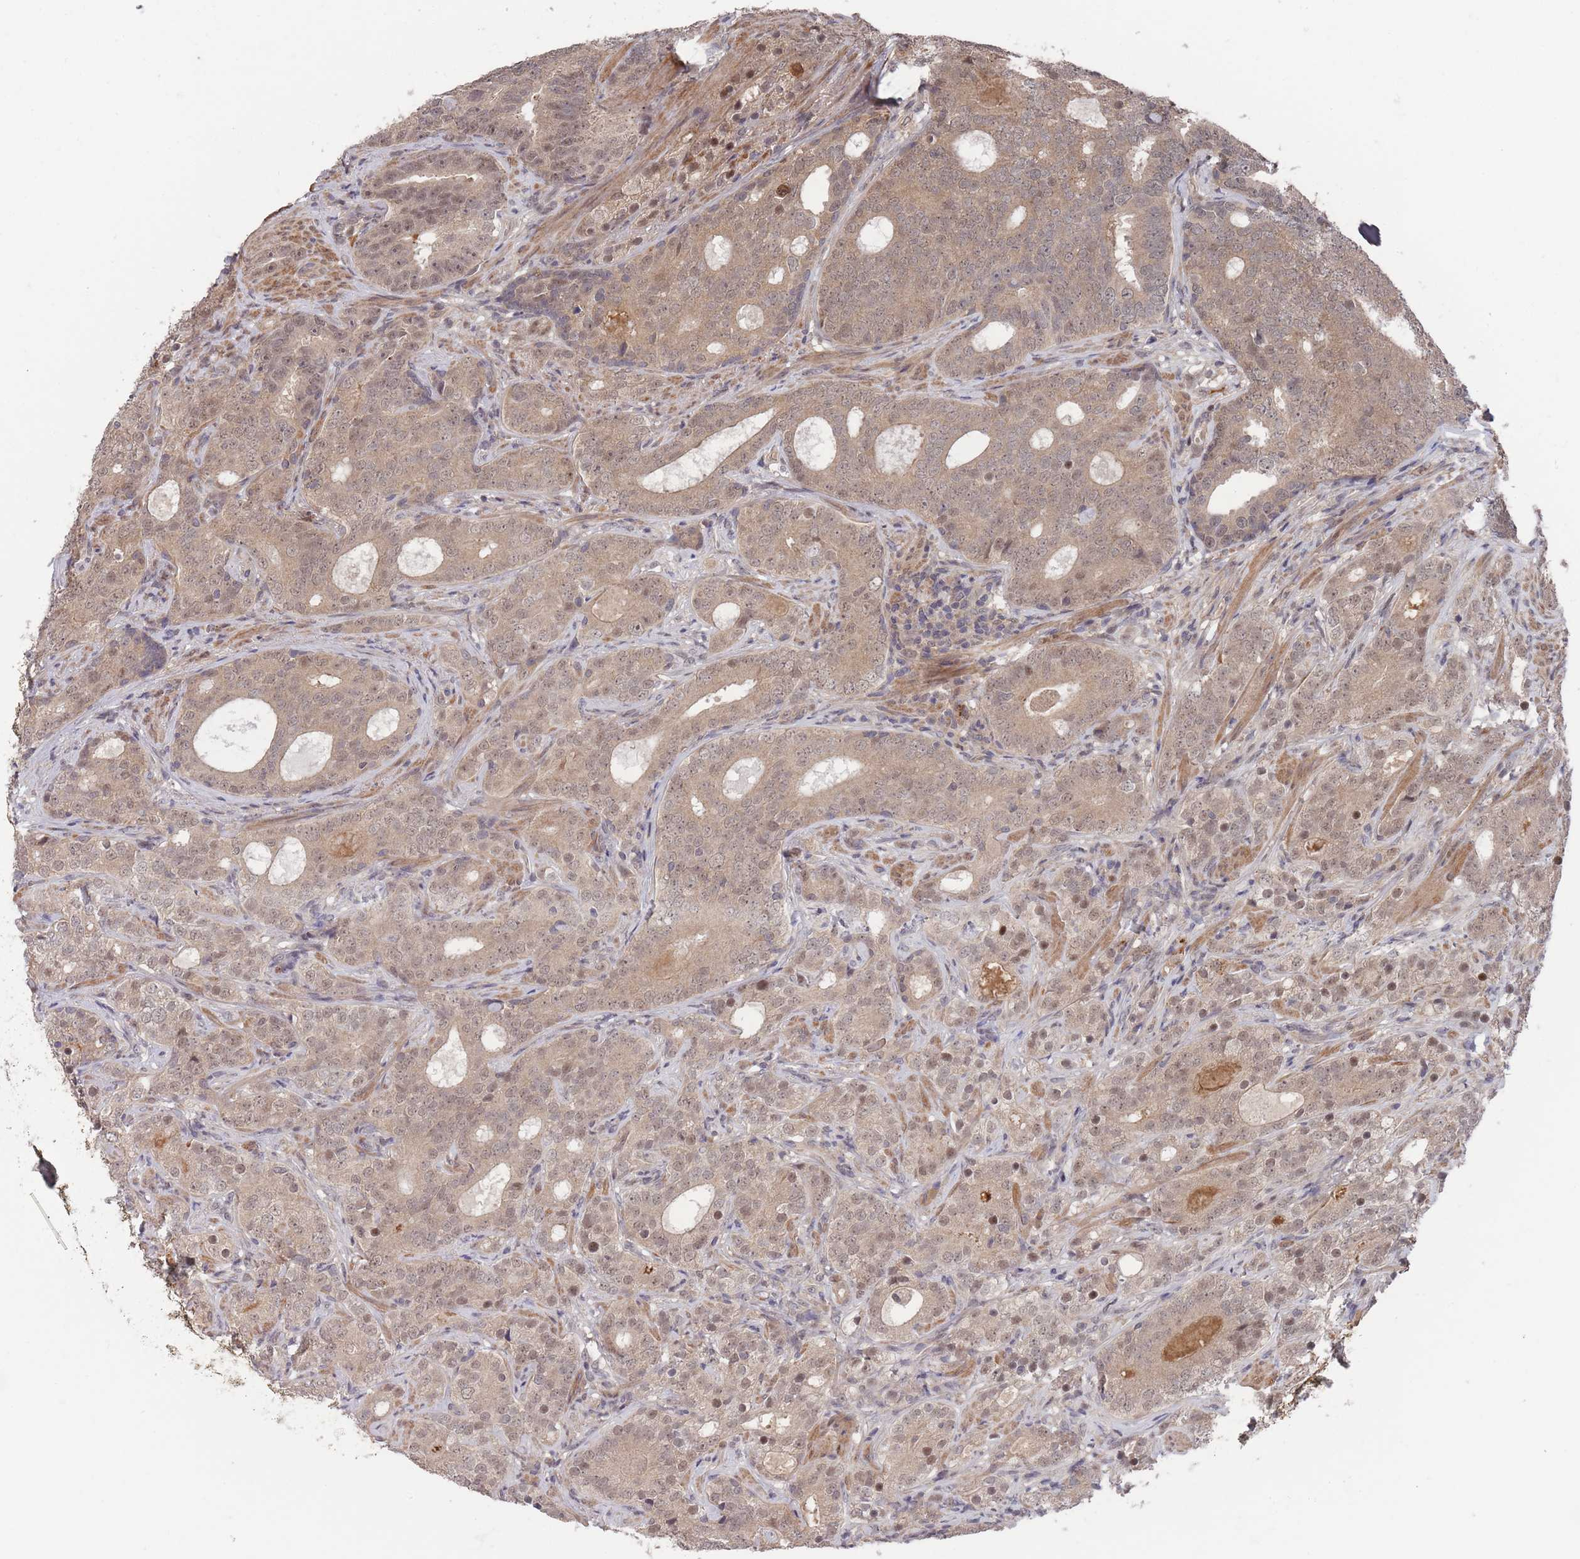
{"staining": {"intensity": "weak", "quantity": ">75%", "location": "cytoplasmic/membranous,nuclear"}, "tissue": "prostate cancer", "cell_type": "Tumor cells", "image_type": "cancer", "snomed": [{"axis": "morphology", "description": "Adenocarcinoma, High grade"}, {"axis": "topography", "description": "Prostate"}], "caption": "IHC staining of prostate cancer, which shows low levels of weak cytoplasmic/membranous and nuclear positivity in about >75% of tumor cells indicating weak cytoplasmic/membranous and nuclear protein positivity. The staining was performed using DAB (brown) for protein detection and nuclei were counterstained in hematoxylin (blue).", "gene": "SF3B1", "patient": {"sex": "male", "age": 64}}